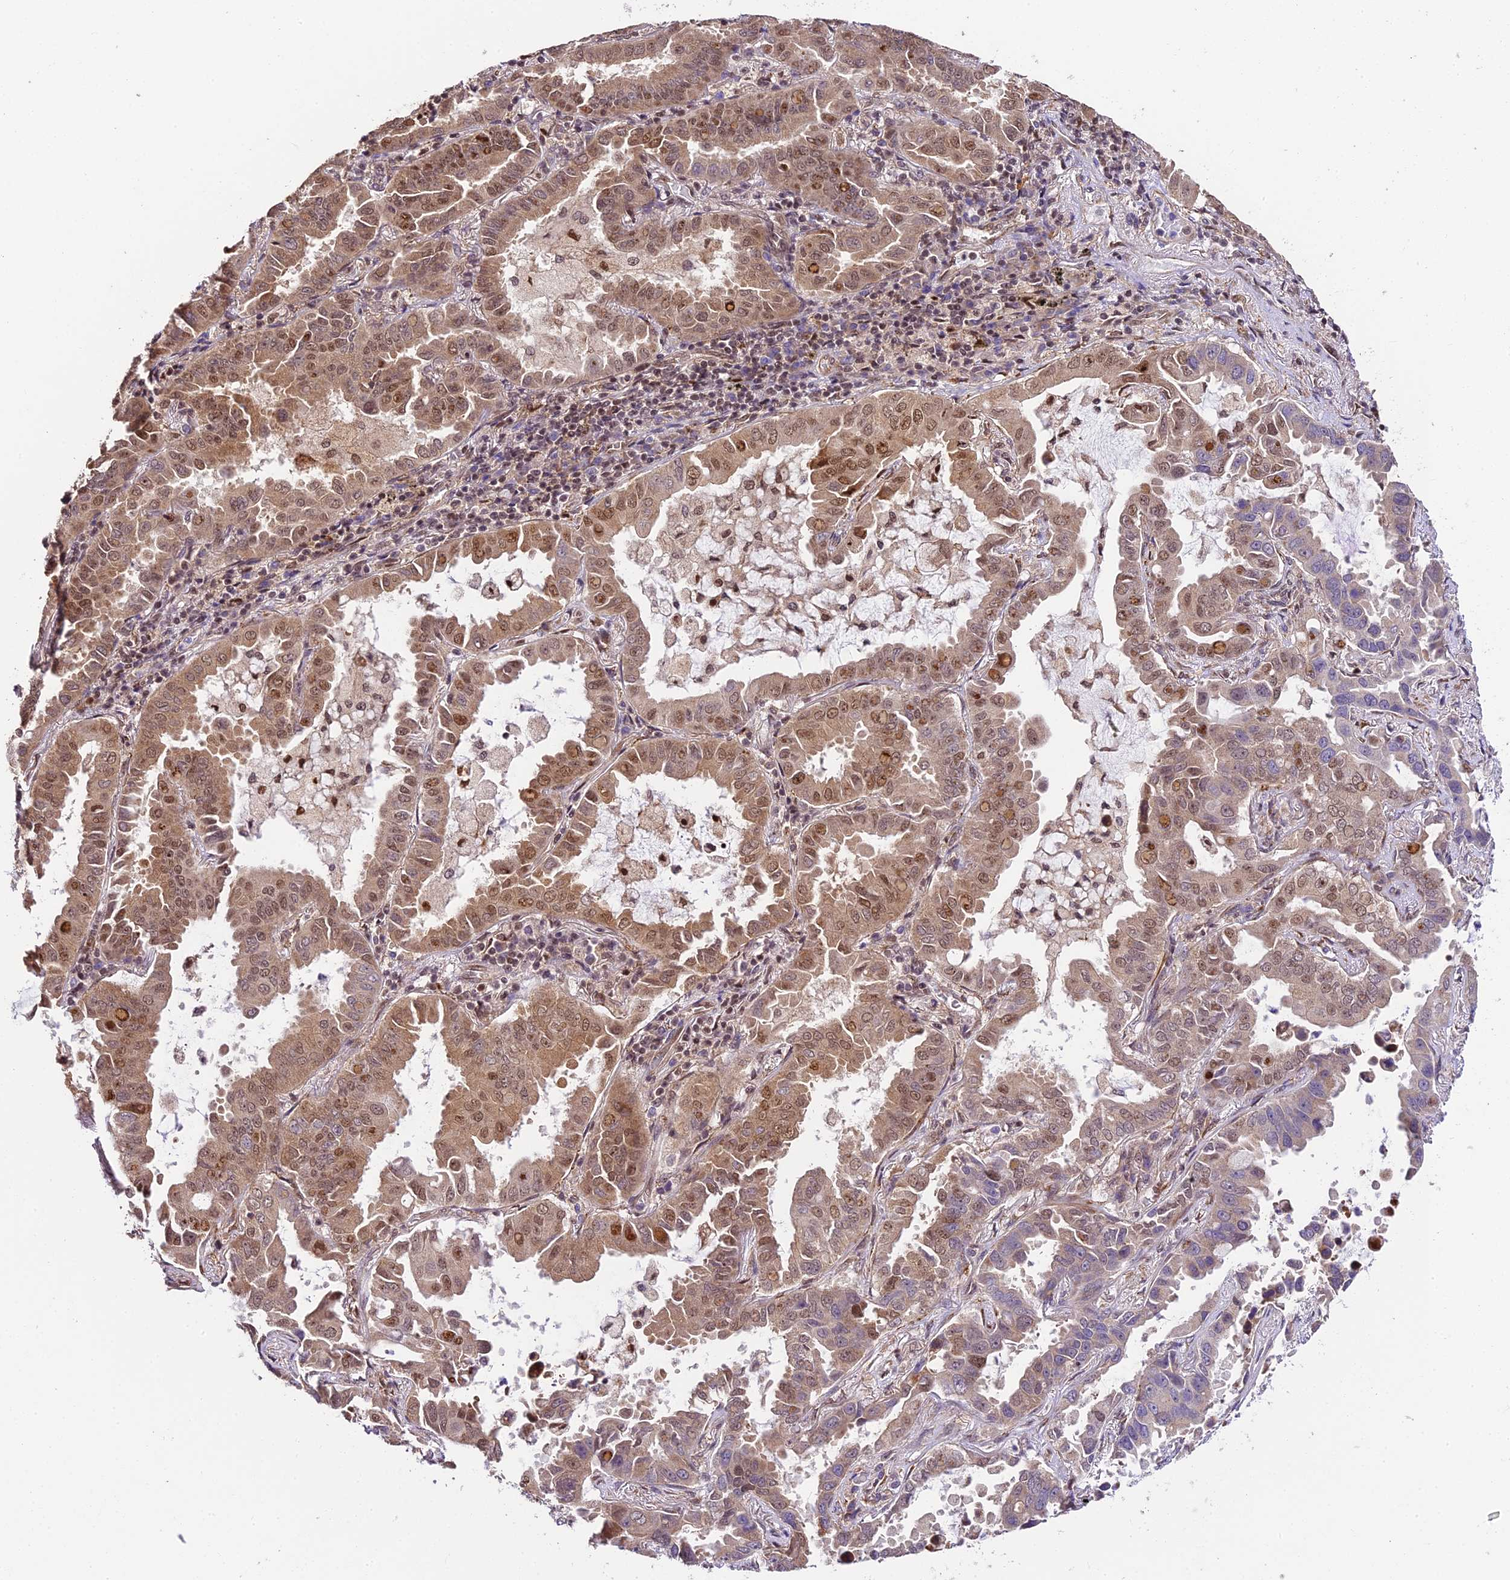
{"staining": {"intensity": "moderate", "quantity": "25%-75%", "location": "cytoplasmic/membranous,nuclear"}, "tissue": "lung cancer", "cell_type": "Tumor cells", "image_type": "cancer", "snomed": [{"axis": "morphology", "description": "Adenocarcinoma, NOS"}, {"axis": "topography", "description": "Lung"}], "caption": "Moderate cytoplasmic/membranous and nuclear protein positivity is identified in approximately 25%-75% of tumor cells in lung cancer. (DAB (3,3'-diaminobenzidine) IHC, brown staining for protein, blue staining for nuclei).", "gene": "TRIM22", "patient": {"sex": "male", "age": 64}}